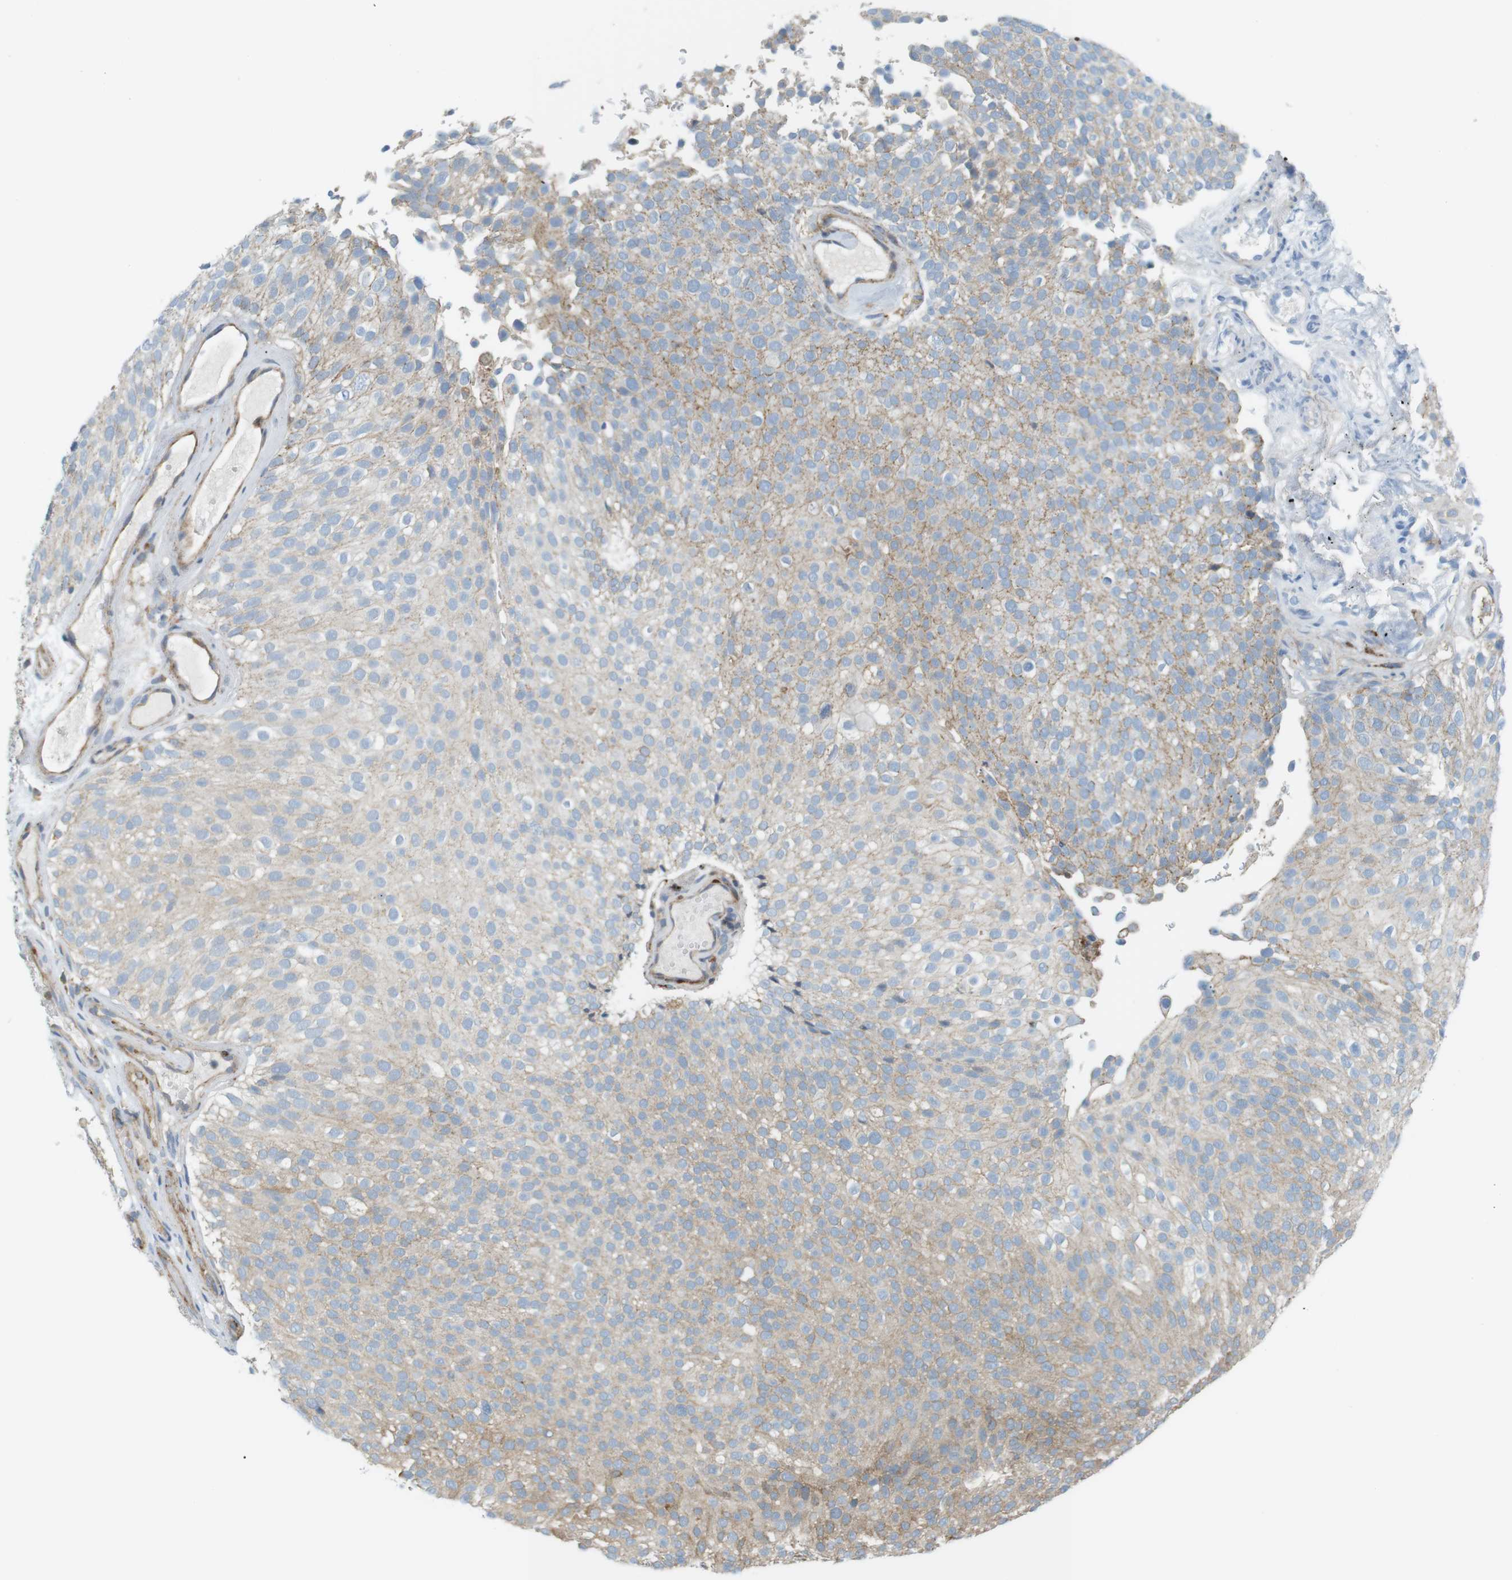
{"staining": {"intensity": "weak", "quantity": "25%-75%", "location": "cytoplasmic/membranous"}, "tissue": "urothelial cancer", "cell_type": "Tumor cells", "image_type": "cancer", "snomed": [{"axis": "morphology", "description": "Urothelial carcinoma, Low grade"}, {"axis": "topography", "description": "Urinary bladder"}], "caption": "Immunohistochemical staining of low-grade urothelial carcinoma reveals weak cytoplasmic/membranous protein staining in approximately 25%-75% of tumor cells.", "gene": "PEPD", "patient": {"sex": "male", "age": 78}}